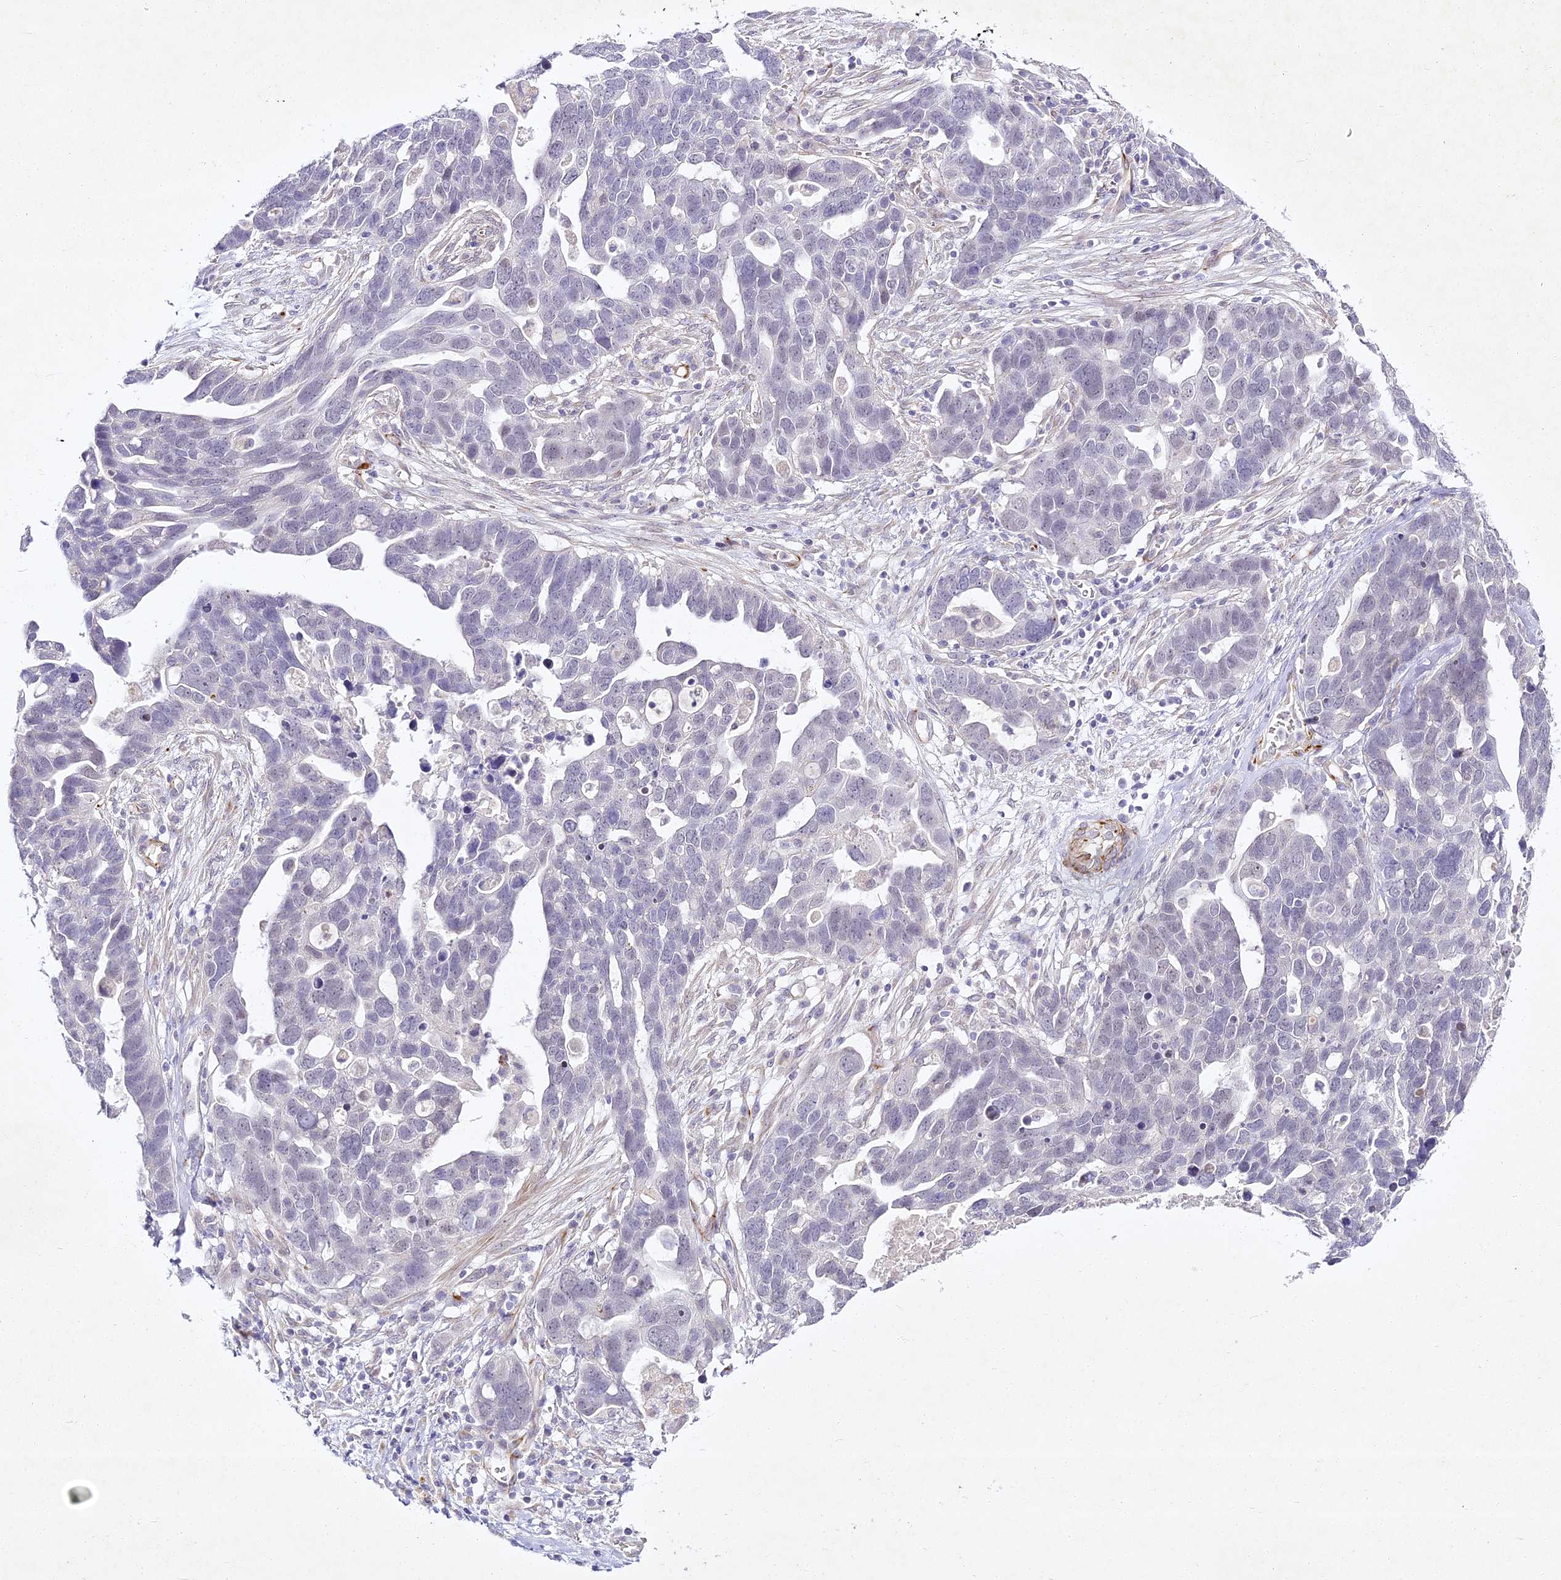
{"staining": {"intensity": "negative", "quantity": "none", "location": "none"}, "tissue": "ovarian cancer", "cell_type": "Tumor cells", "image_type": "cancer", "snomed": [{"axis": "morphology", "description": "Cystadenocarcinoma, serous, NOS"}, {"axis": "topography", "description": "Ovary"}], "caption": "Tumor cells show no significant protein expression in ovarian cancer.", "gene": "ALPG", "patient": {"sex": "female", "age": 54}}